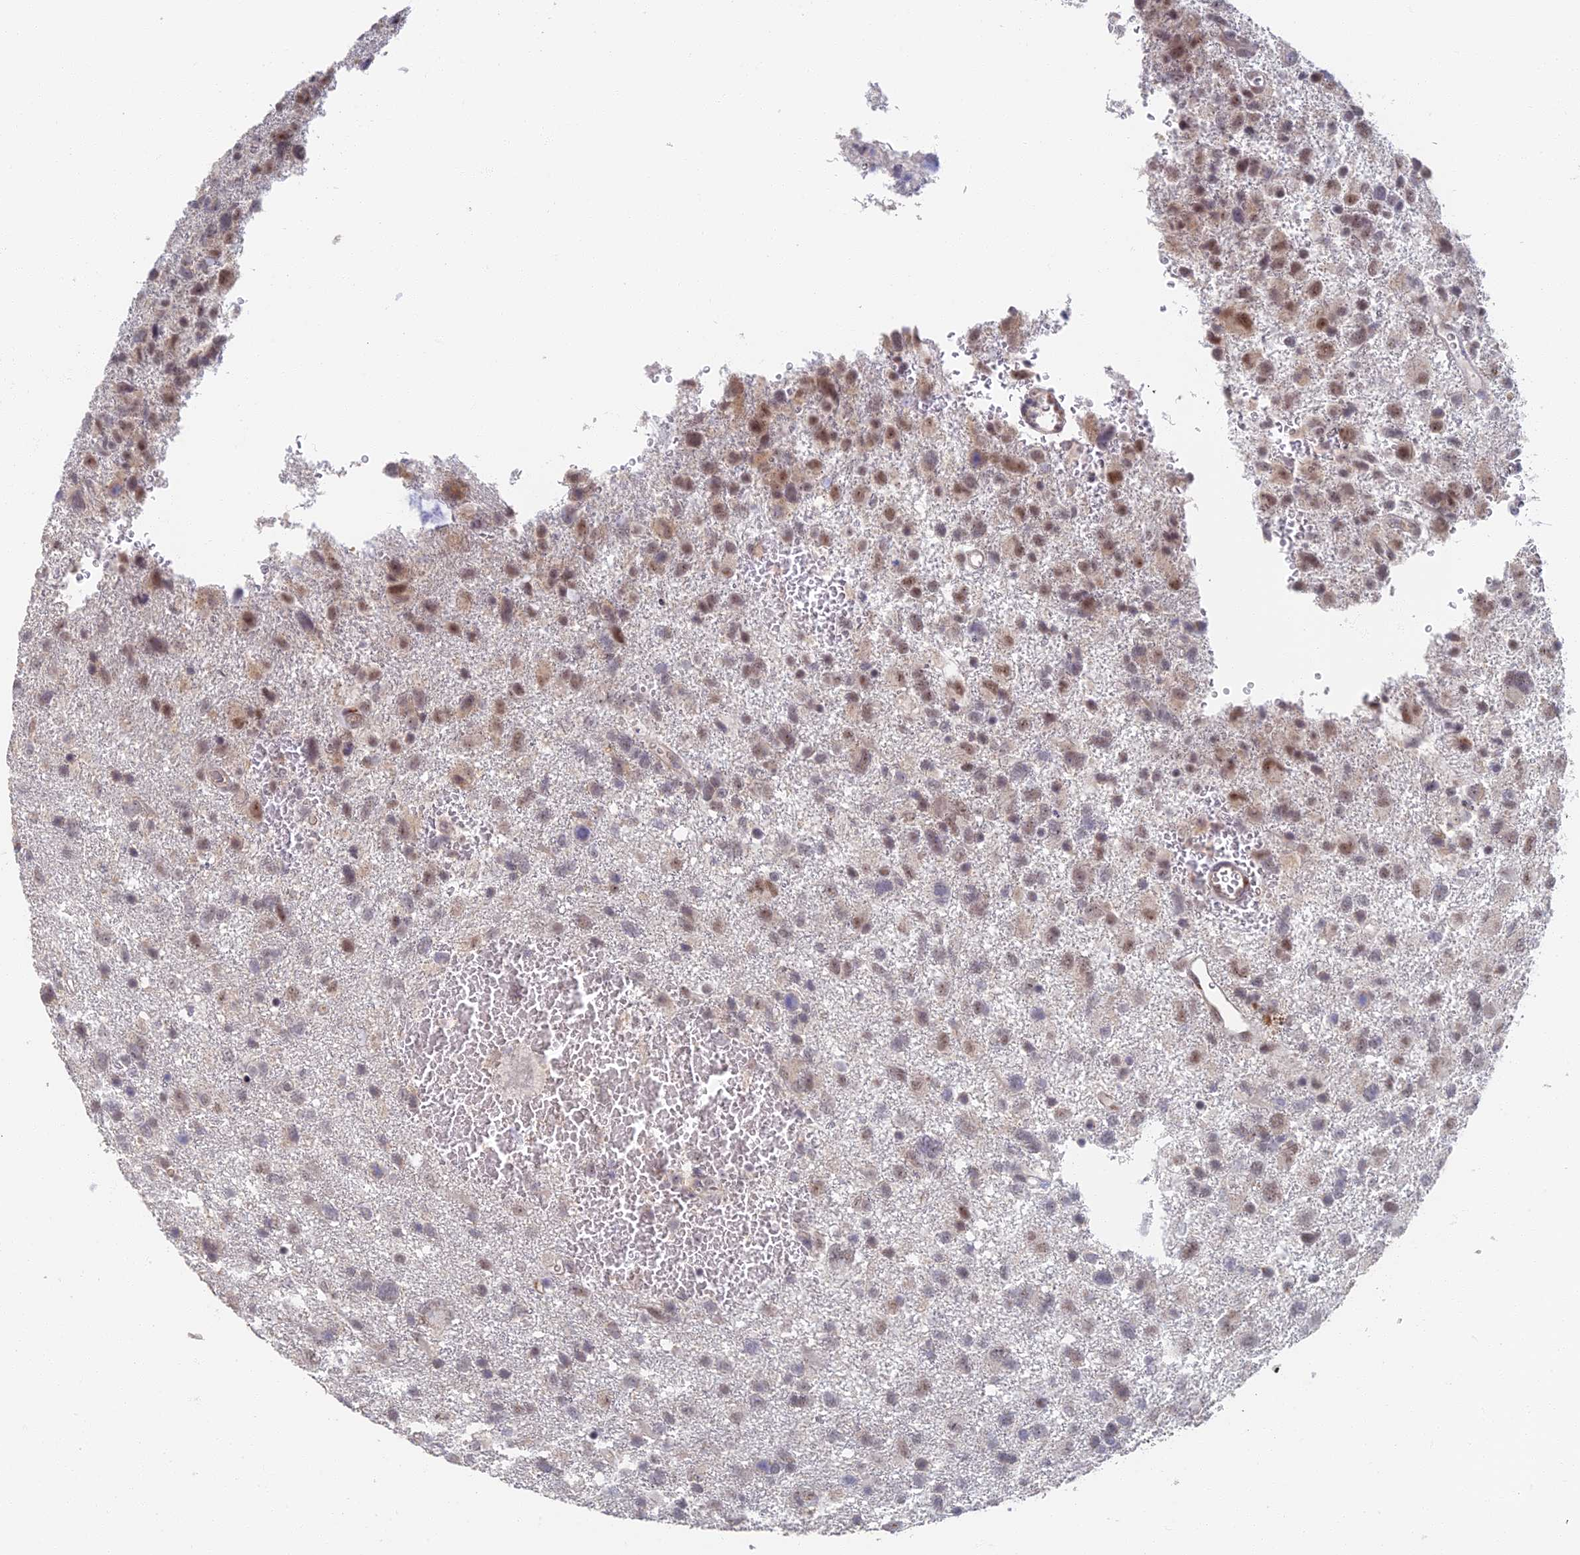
{"staining": {"intensity": "weak", "quantity": "25%-75%", "location": "nuclear"}, "tissue": "glioma", "cell_type": "Tumor cells", "image_type": "cancer", "snomed": [{"axis": "morphology", "description": "Glioma, malignant, High grade"}, {"axis": "topography", "description": "Brain"}], "caption": "Immunohistochemistry (IHC) of human glioma shows low levels of weak nuclear staining in about 25%-75% of tumor cells. Nuclei are stained in blue.", "gene": "GPATCH1", "patient": {"sex": "male", "age": 61}}